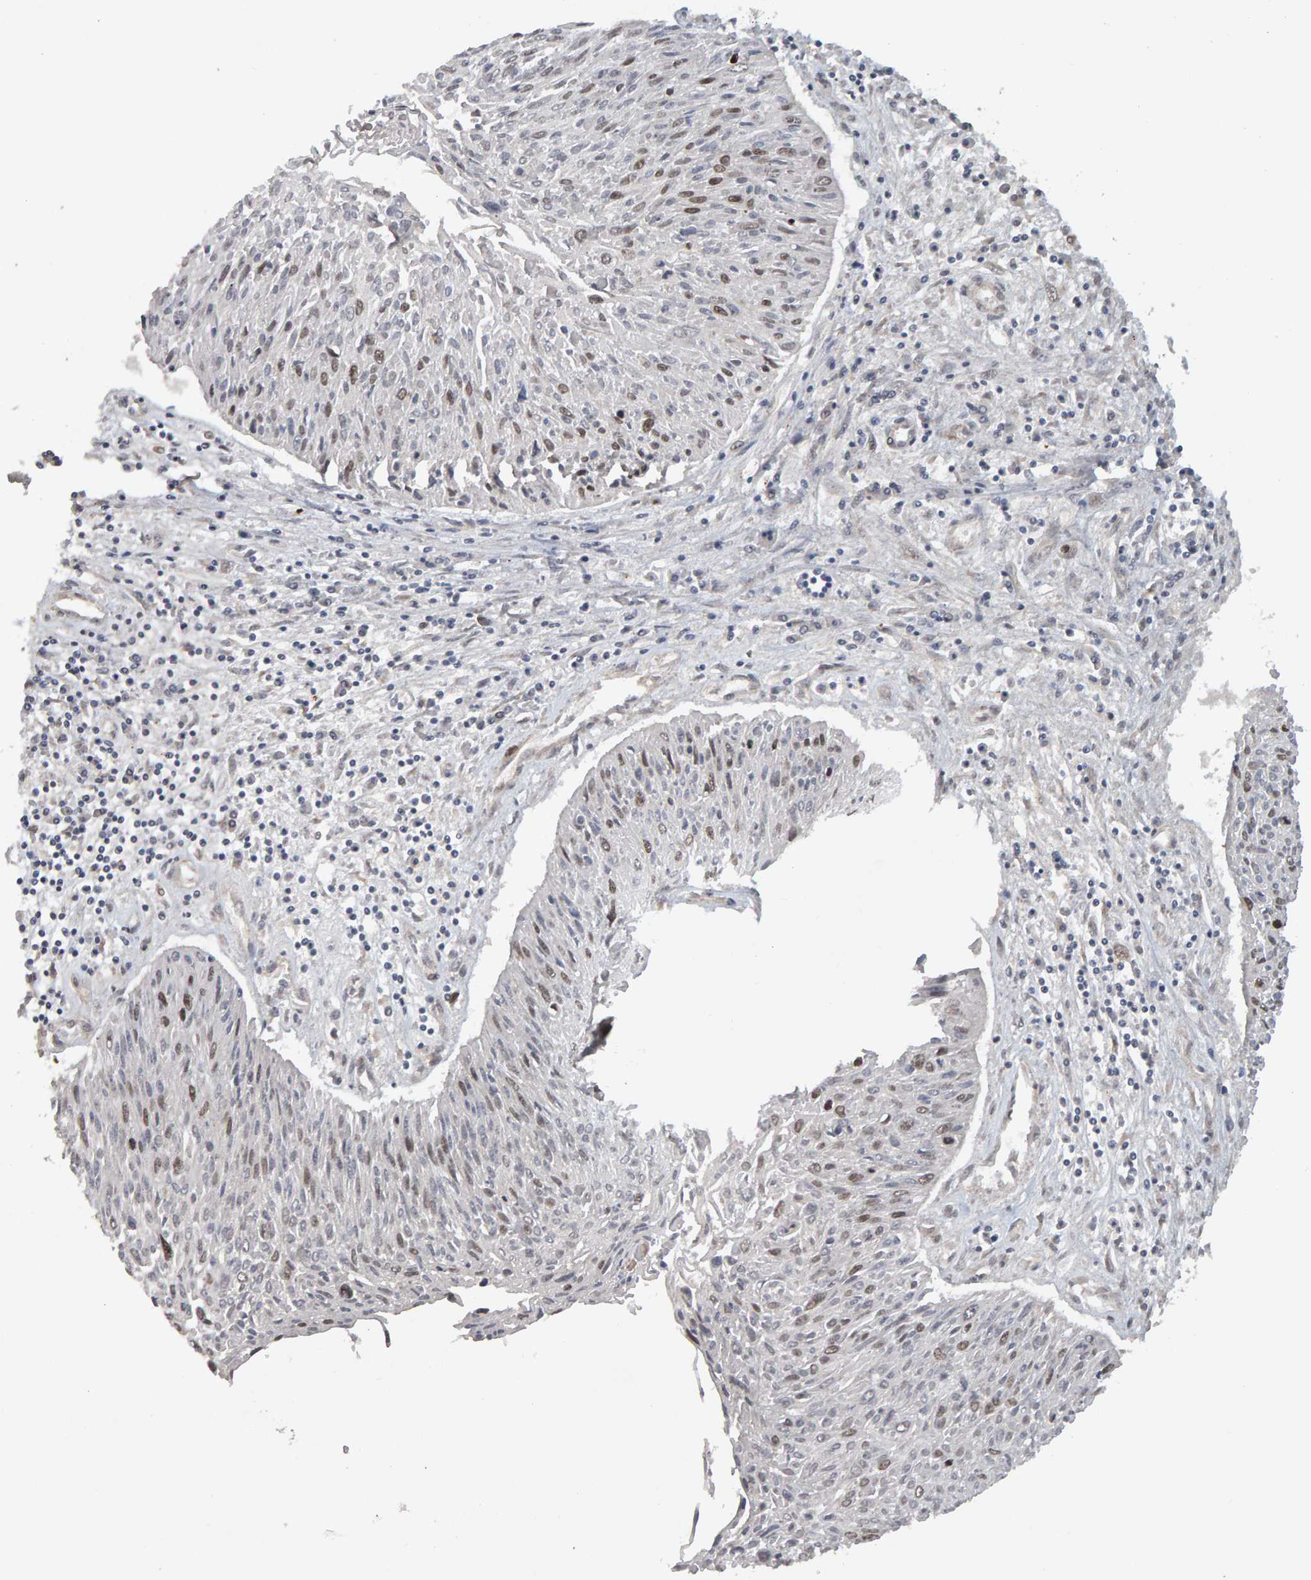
{"staining": {"intensity": "strong", "quantity": "25%-75%", "location": "nuclear"}, "tissue": "cervical cancer", "cell_type": "Tumor cells", "image_type": "cancer", "snomed": [{"axis": "morphology", "description": "Squamous cell carcinoma, NOS"}, {"axis": "topography", "description": "Cervix"}], "caption": "Immunohistochemical staining of human cervical squamous cell carcinoma displays strong nuclear protein positivity in approximately 25%-75% of tumor cells. (DAB (3,3'-diaminobenzidine) IHC, brown staining for protein, blue staining for nuclei).", "gene": "CDCA5", "patient": {"sex": "female", "age": 51}}